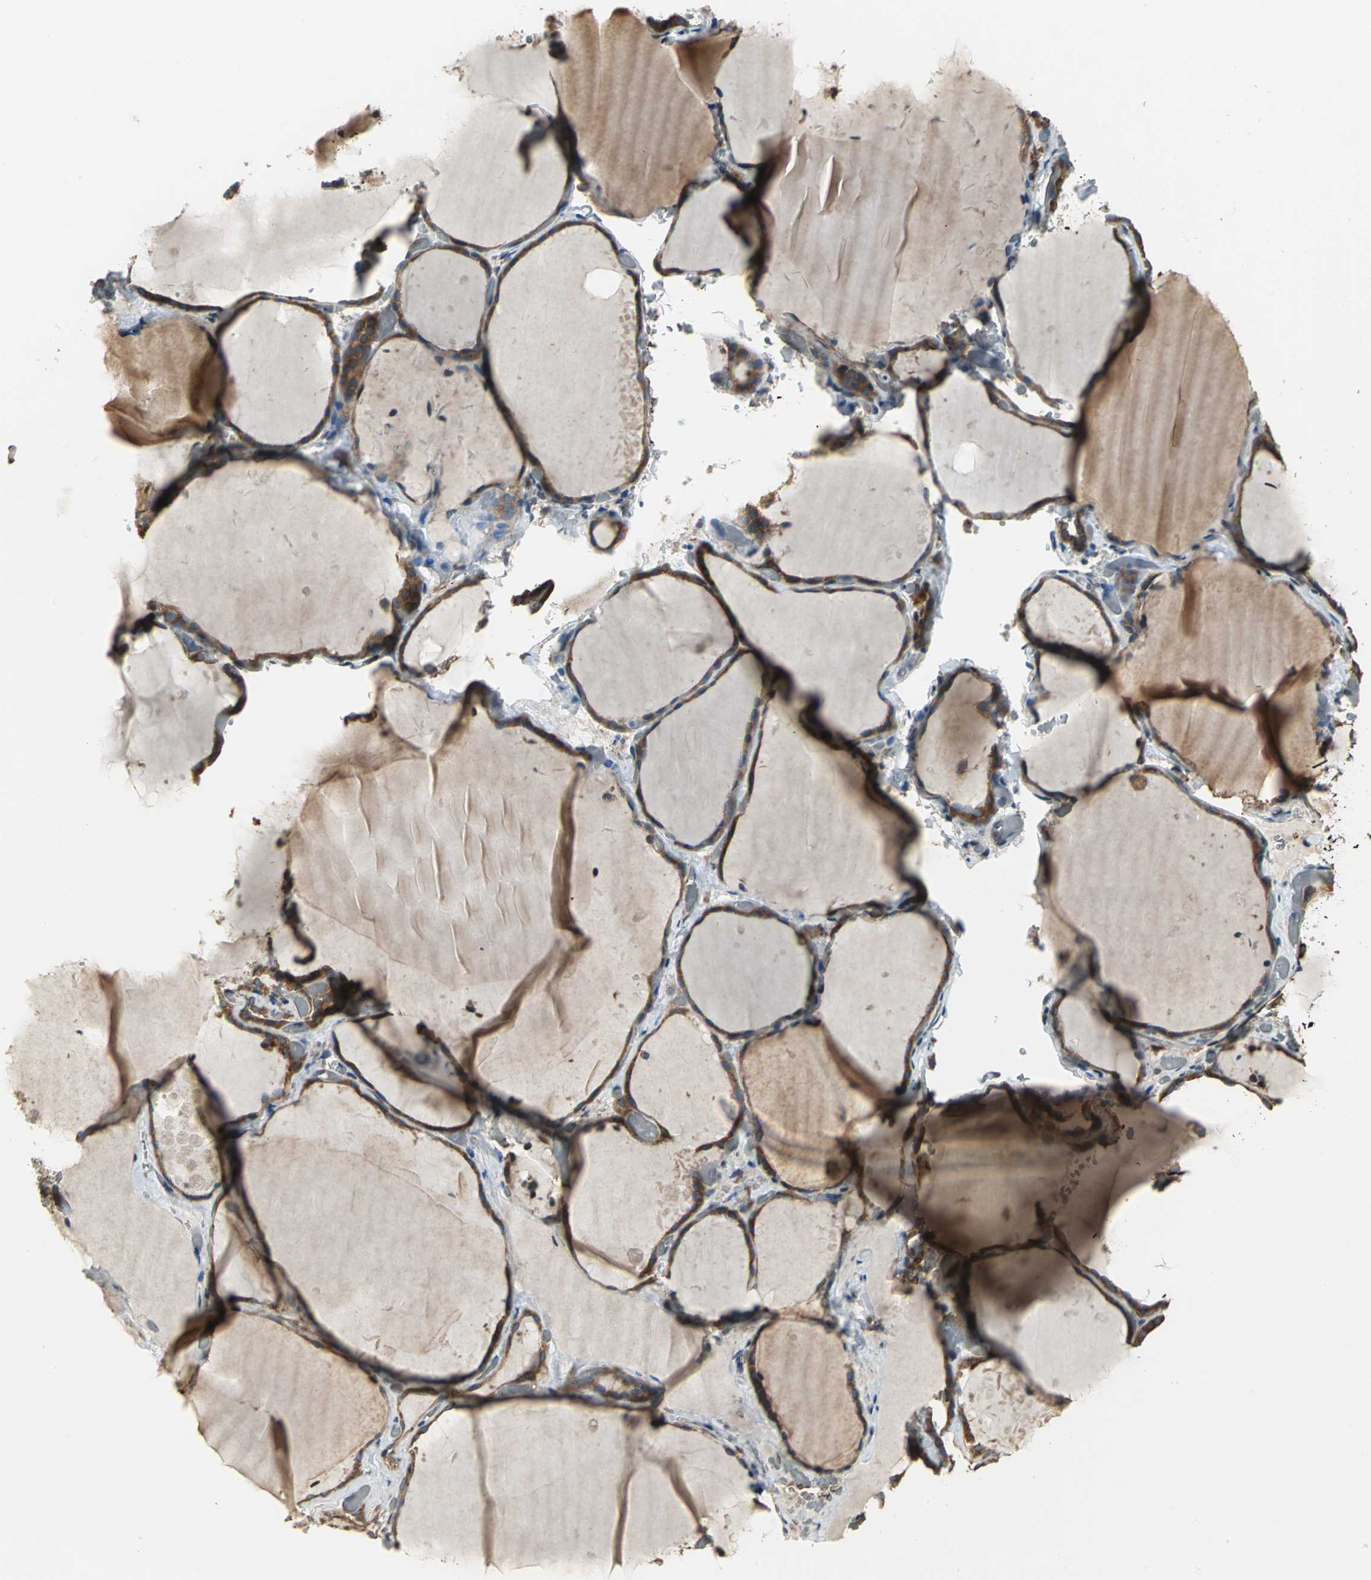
{"staining": {"intensity": "moderate", "quantity": ">75%", "location": "cytoplasmic/membranous"}, "tissue": "thyroid gland", "cell_type": "Glandular cells", "image_type": "normal", "snomed": [{"axis": "morphology", "description": "Normal tissue, NOS"}, {"axis": "topography", "description": "Thyroid gland"}], "caption": "A high-resolution micrograph shows IHC staining of unremarkable thyroid gland, which reveals moderate cytoplasmic/membranous positivity in about >75% of glandular cells.", "gene": "SYVN1", "patient": {"sex": "female", "age": 22}}